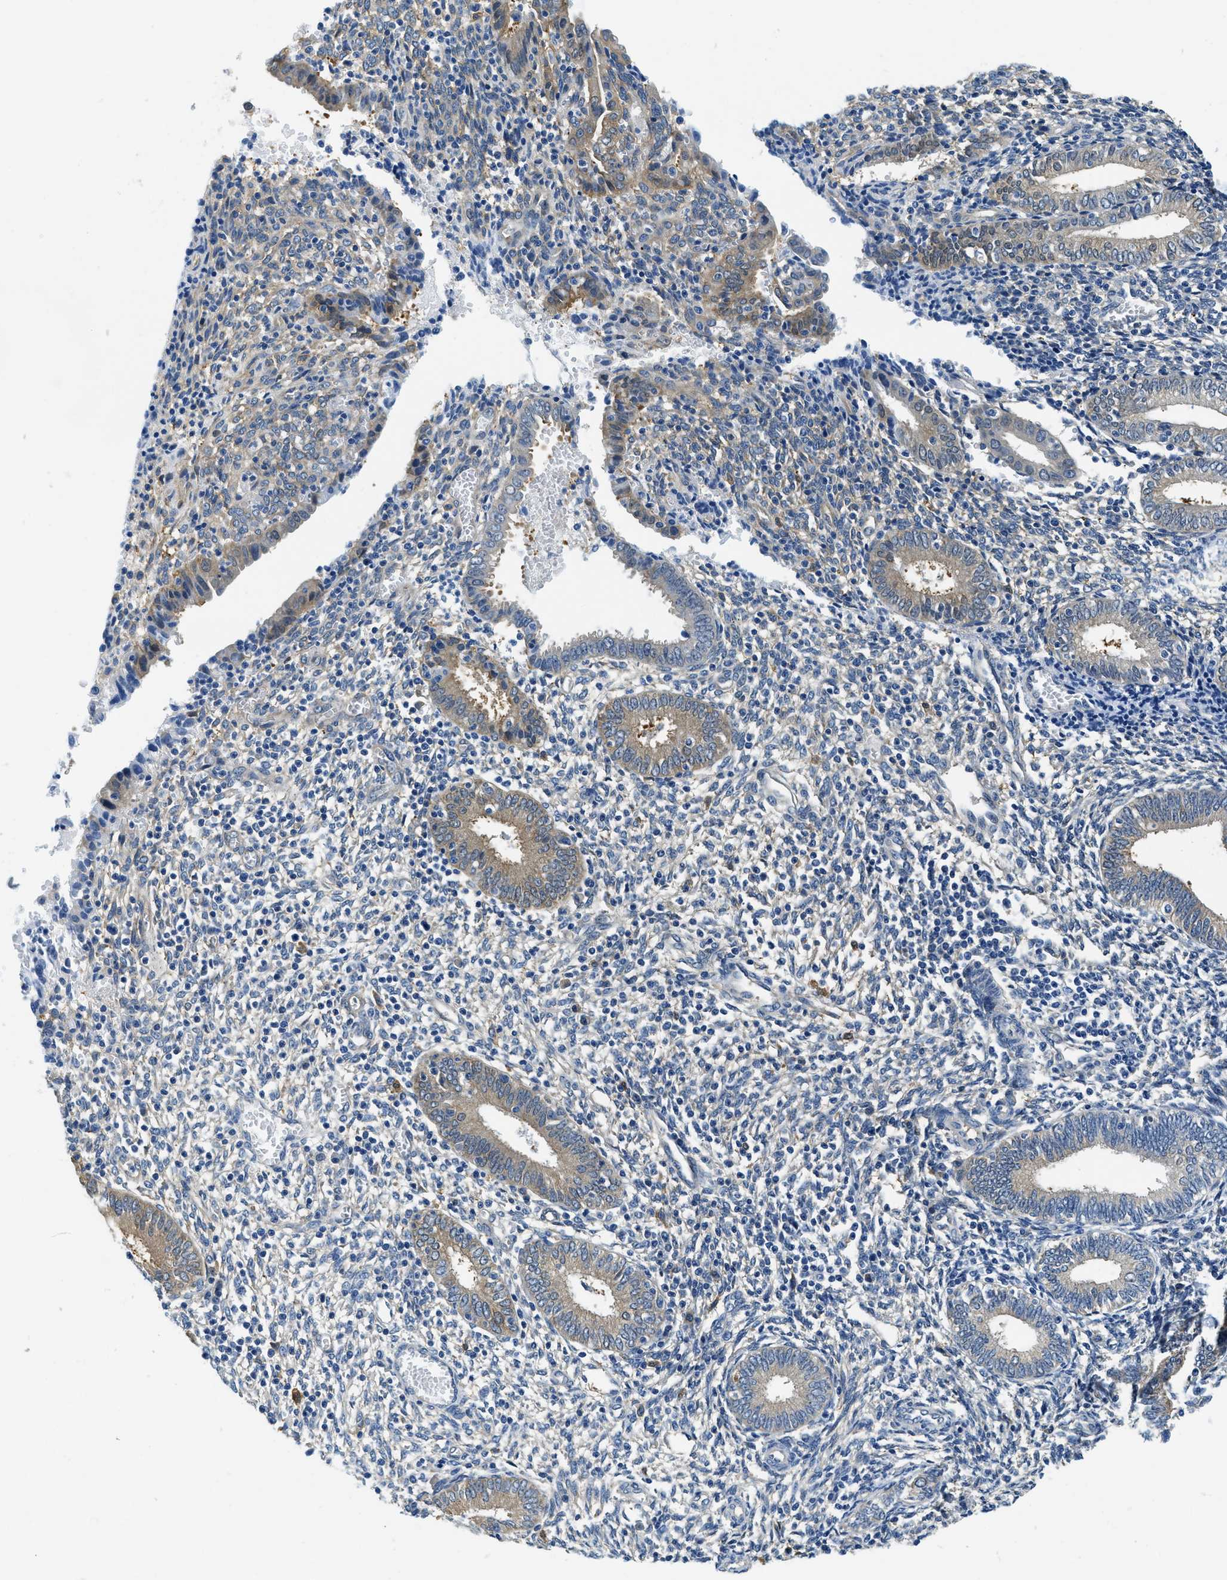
{"staining": {"intensity": "negative", "quantity": "none", "location": "none"}, "tissue": "endometrium", "cell_type": "Cells in endometrial stroma", "image_type": "normal", "snomed": [{"axis": "morphology", "description": "Normal tissue, NOS"}, {"axis": "topography", "description": "Endometrium"}], "caption": "IHC of benign endometrium exhibits no positivity in cells in endometrial stroma.", "gene": "TWF1", "patient": {"sex": "female", "age": 41}}